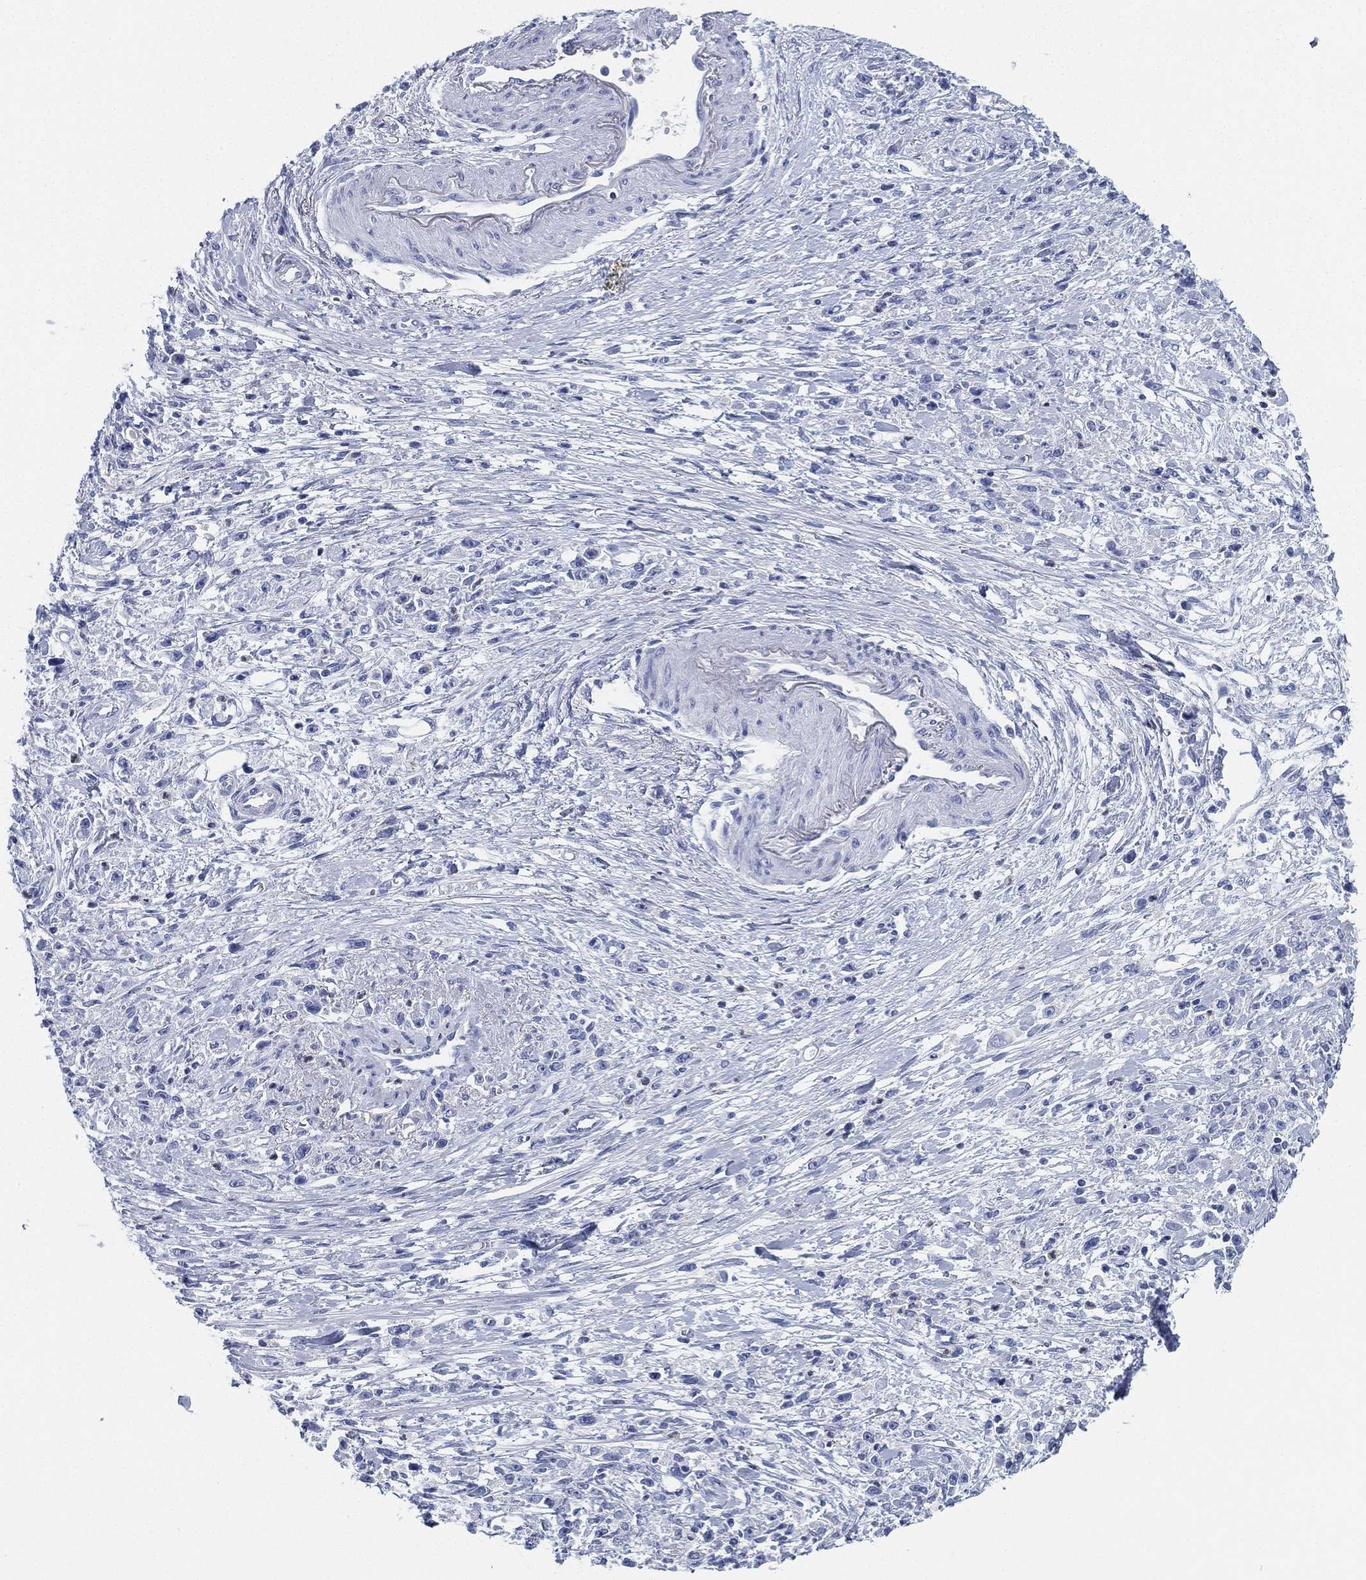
{"staining": {"intensity": "negative", "quantity": "none", "location": "none"}, "tissue": "stomach cancer", "cell_type": "Tumor cells", "image_type": "cancer", "snomed": [{"axis": "morphology", "description": "Adenocarcinoma, NOS"}, {"axis": "topography", "description": "Stomach"}], "caption": "The image demonstrates no staining of tumor cells in stomach adenocarcinoma.", "gene": "DEFB121", "patient": {"sex": "female", "age": 59}}